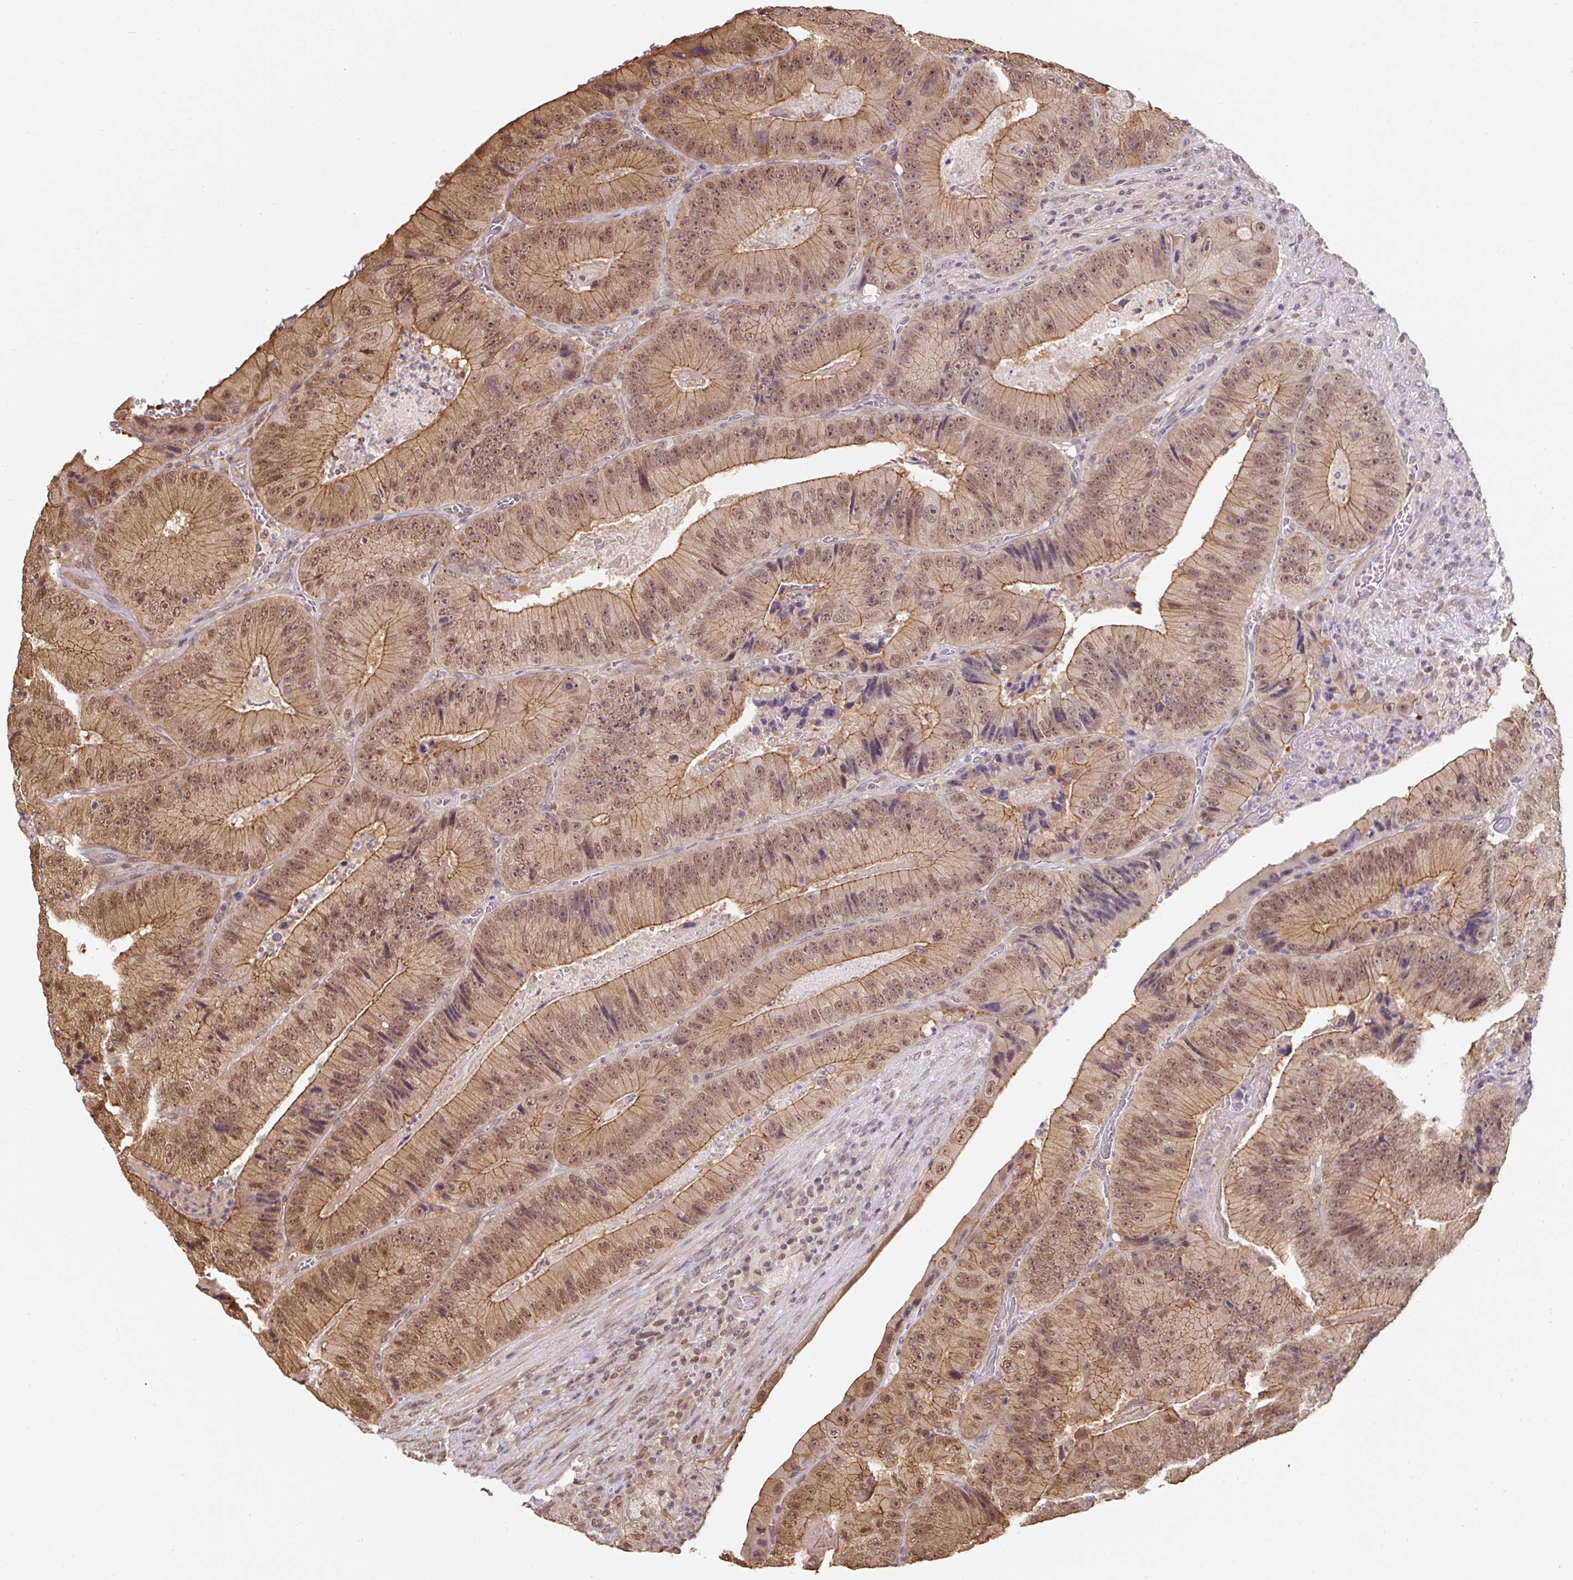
{"staining": {"intensity": "moderate", "quantity": ">75%", "location": "cytoplasmic/membranous,nuclear"}, "tissue": "colorectal cancer", "cell_type": "Tumor cells", "image_type": "cancer", "snomed": [{"axis": "morphology", "description": "Adenocarcinoma, NOS"}, {"axis": "topography", "description": "Colon"}], "caption": "Immunohistochemistry of colorectal cancer (adenocarcinoma) shows medium levels of moderate cytoplasmic/membranous and nuclear positivity in about >75% of tumor cells. (Stains: DAB (3,3'-diaminobenzidine) in brown, nuclei in blue, Microscopy: brightfield microscopy at high magnification).", "gene": "ST13", "patient": {"sex": "female", "age": 86}}